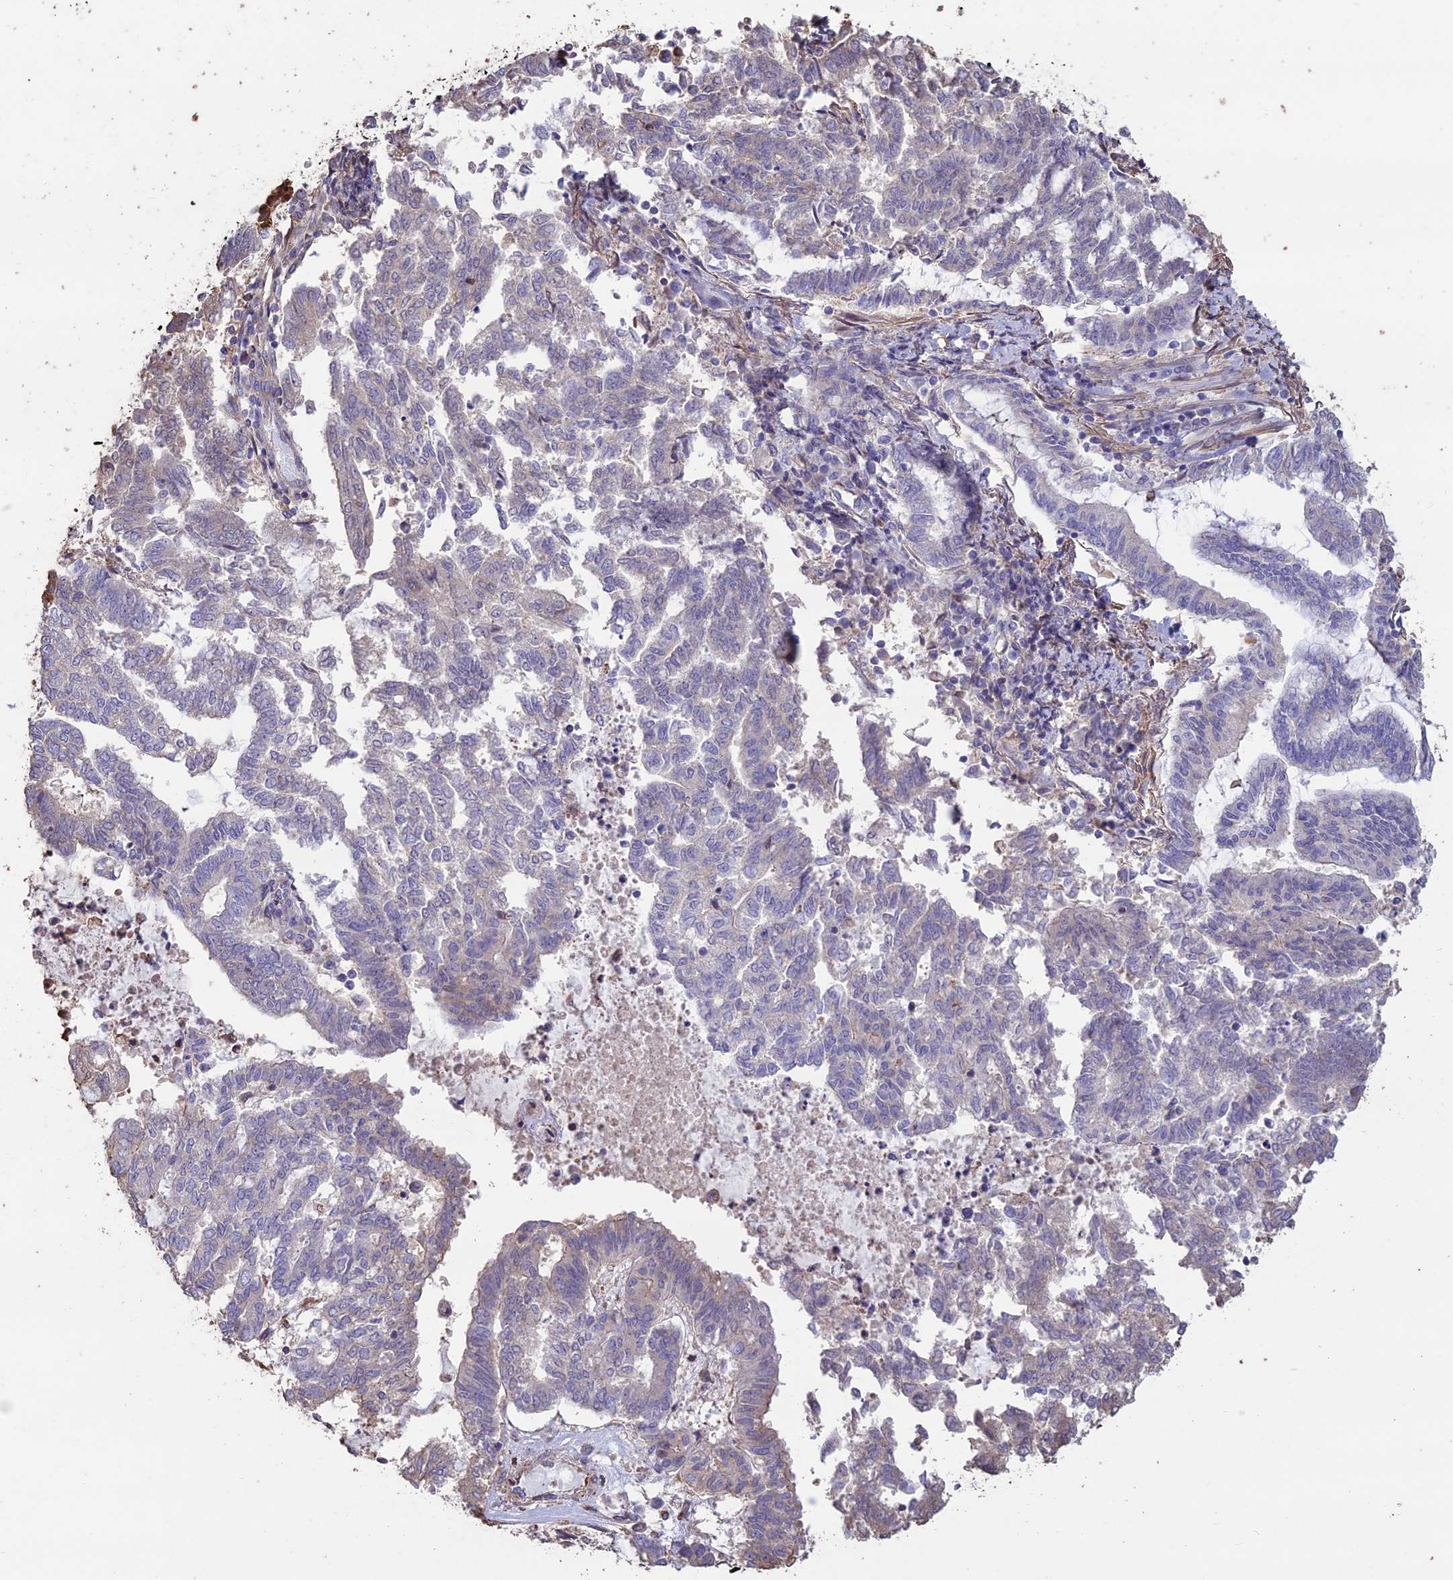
{"staining": {"intensity": "negative", "quantity": "none", "location": "none"}, "tissue": "endometrial cancer", "cell_type": "Tumor cells", "image_type": "cancer", "snomed": [{"axis": "morphology", "description": "Adenocarcinoma, NOS"}, {"axis": "topography", "description": "Endometrium"}], "caption": "Tumor cells are negative for protein expression in human endometrial cancer (adenocarcinoma). (Stains: DAB IHC with hematoxylin counter stain, Microscopy: brightfield microscopy at high magnification).", "gene": "CCDC148", "patient": {"sex": "female", "age": 79}}